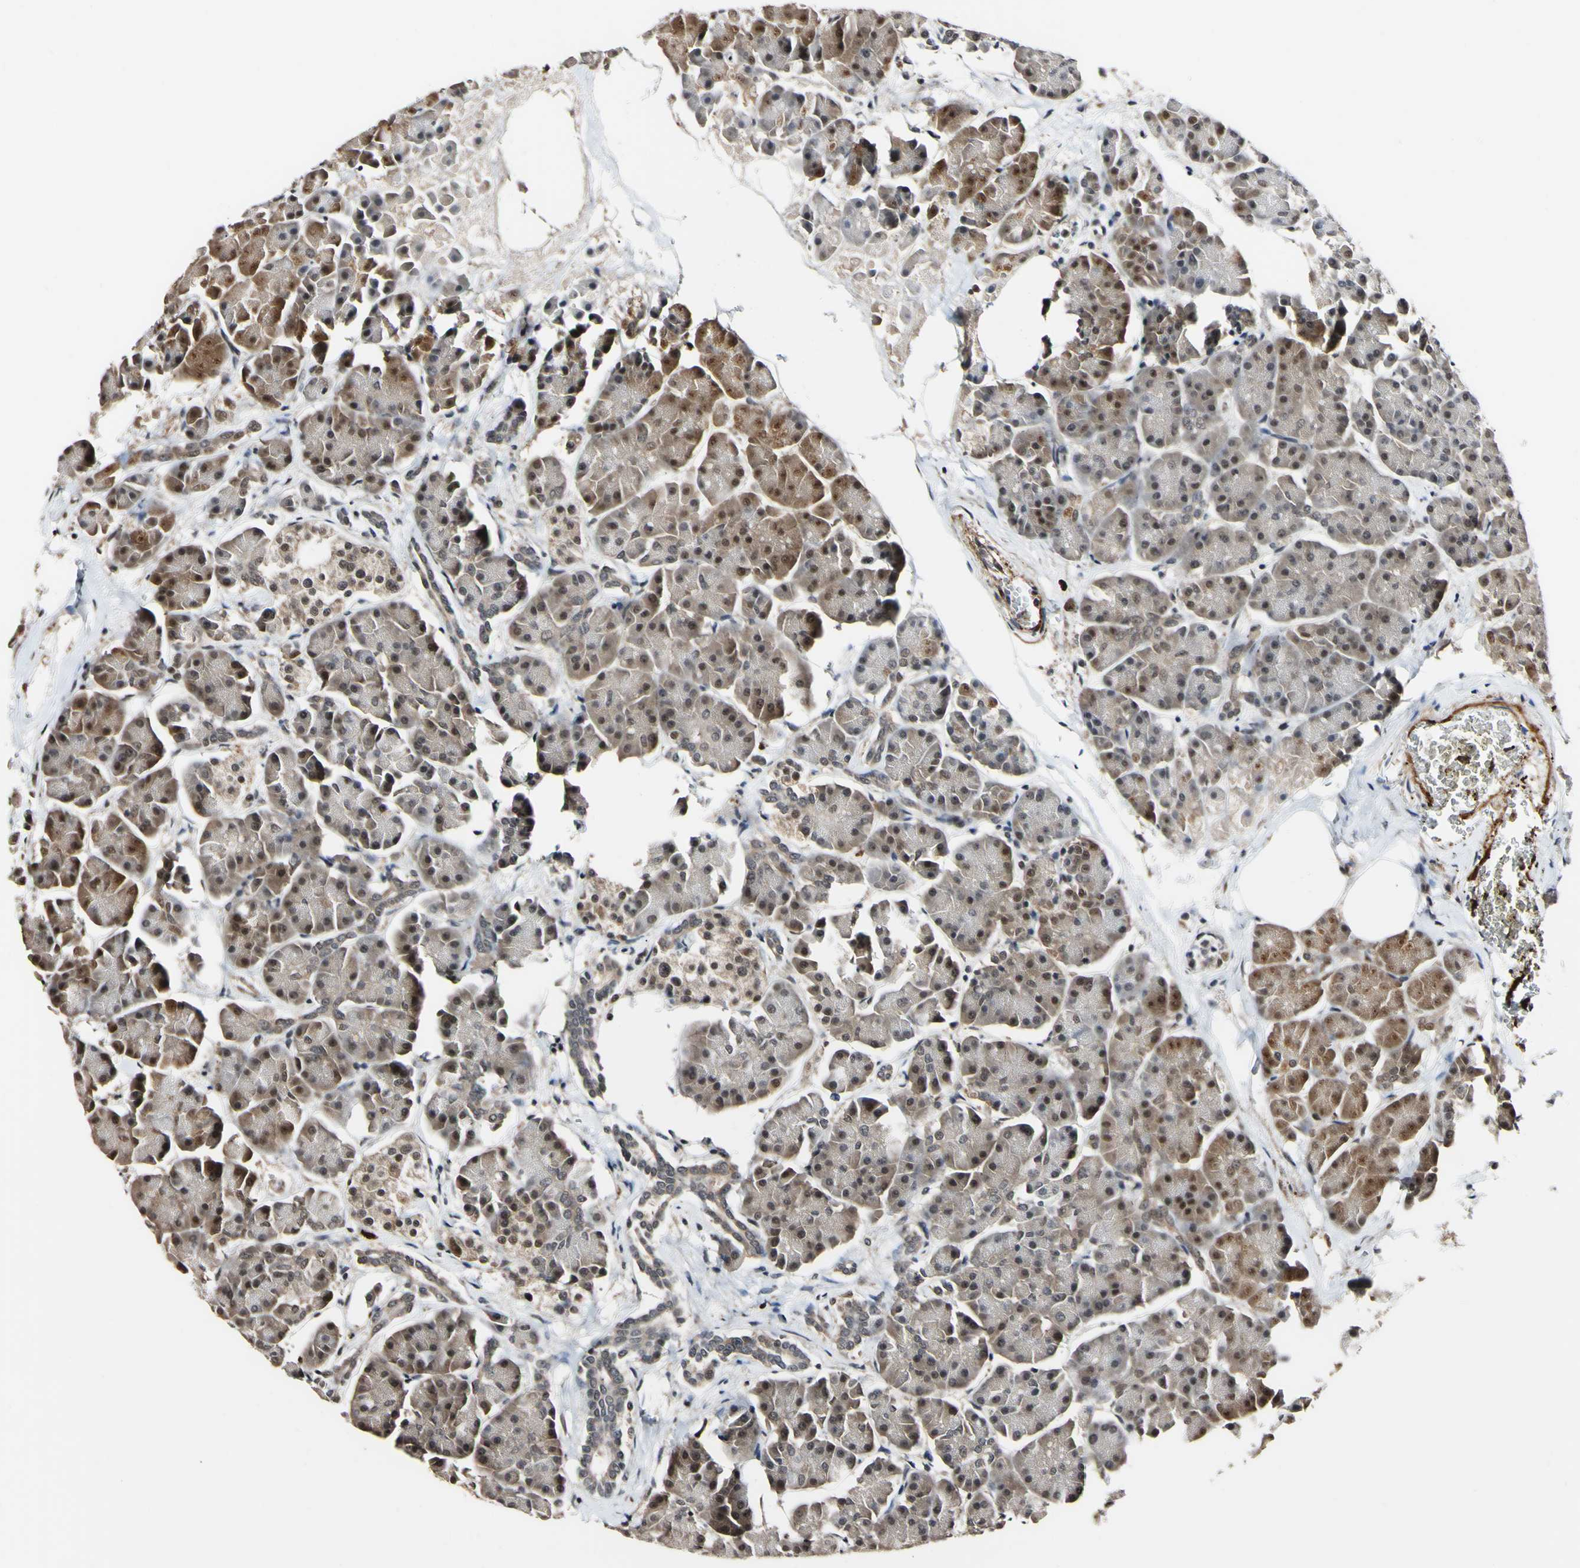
{"staining": {"intensity": "weak", "quantity": ">75%", "location": "cytoplasmic/membranous"}, "tissue": "pancreas", "cell_type": "Exocrine glandular cells", "image_type": "normal", "snomed": [{"axis": "morphology", "description": "Normal tissue, NOS"}, {"axis": "topography", "description": "Pancreas"}], "caption": "Immunohistochemistry (IHC) histopathology image of normal pancreas: human pancreas stained using immunohistochemistry reveals low levels of weak protein expression localized specifically in the cytoplasmic/membranous of exocrine glandular cells, appearing as a cytoplasmic/membranous brown color.", "gene": "PSMD10", "patient": {"sex": "female", "age": 70}}